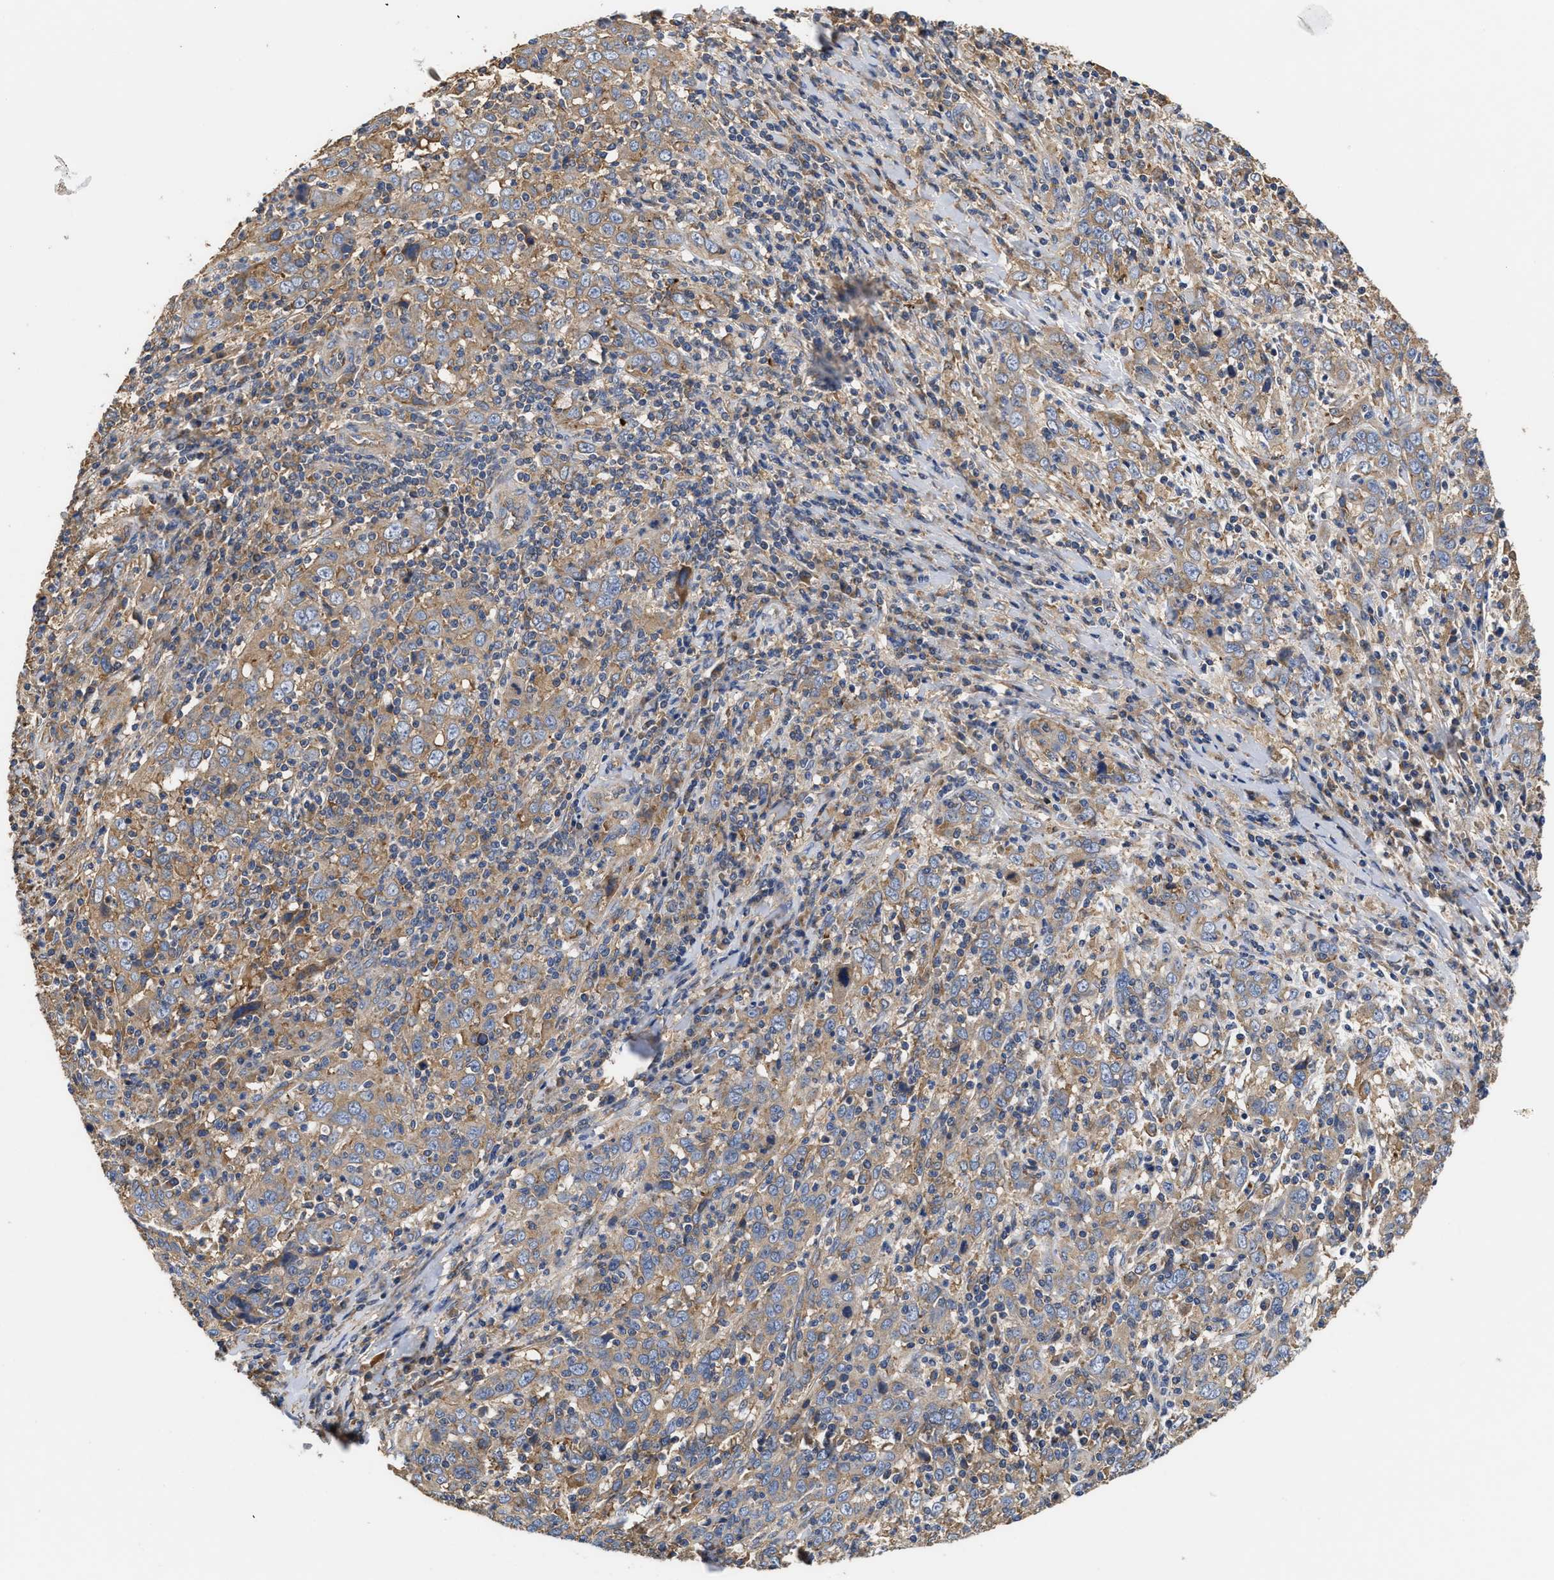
{"staining": {"intensity": "weak", "quantity": ">75%", "location": "cytoplasmic/membranous"}, "tissue": "cervical cancer", "cell_type": "Tumor cells", "image_type": "cancer", "snomed": [{"axis": "morphology", "description": "Squamous cell carcinoma, NOS"}, {"axis": "topography", "description": "Cervix"}], "caption": "Protein staining of cervical cancer (squamous cell carcinoma) tissue demonstrates weak cytoplasmic/membranous expression in about >75% of tumor cells. The staining was performed using DAB, with brown indicating positive protein expression. Nuclei are stained blue with hematoxylin.", "gene": "KLB", "patient": {"sex": "female", "age": 46}}